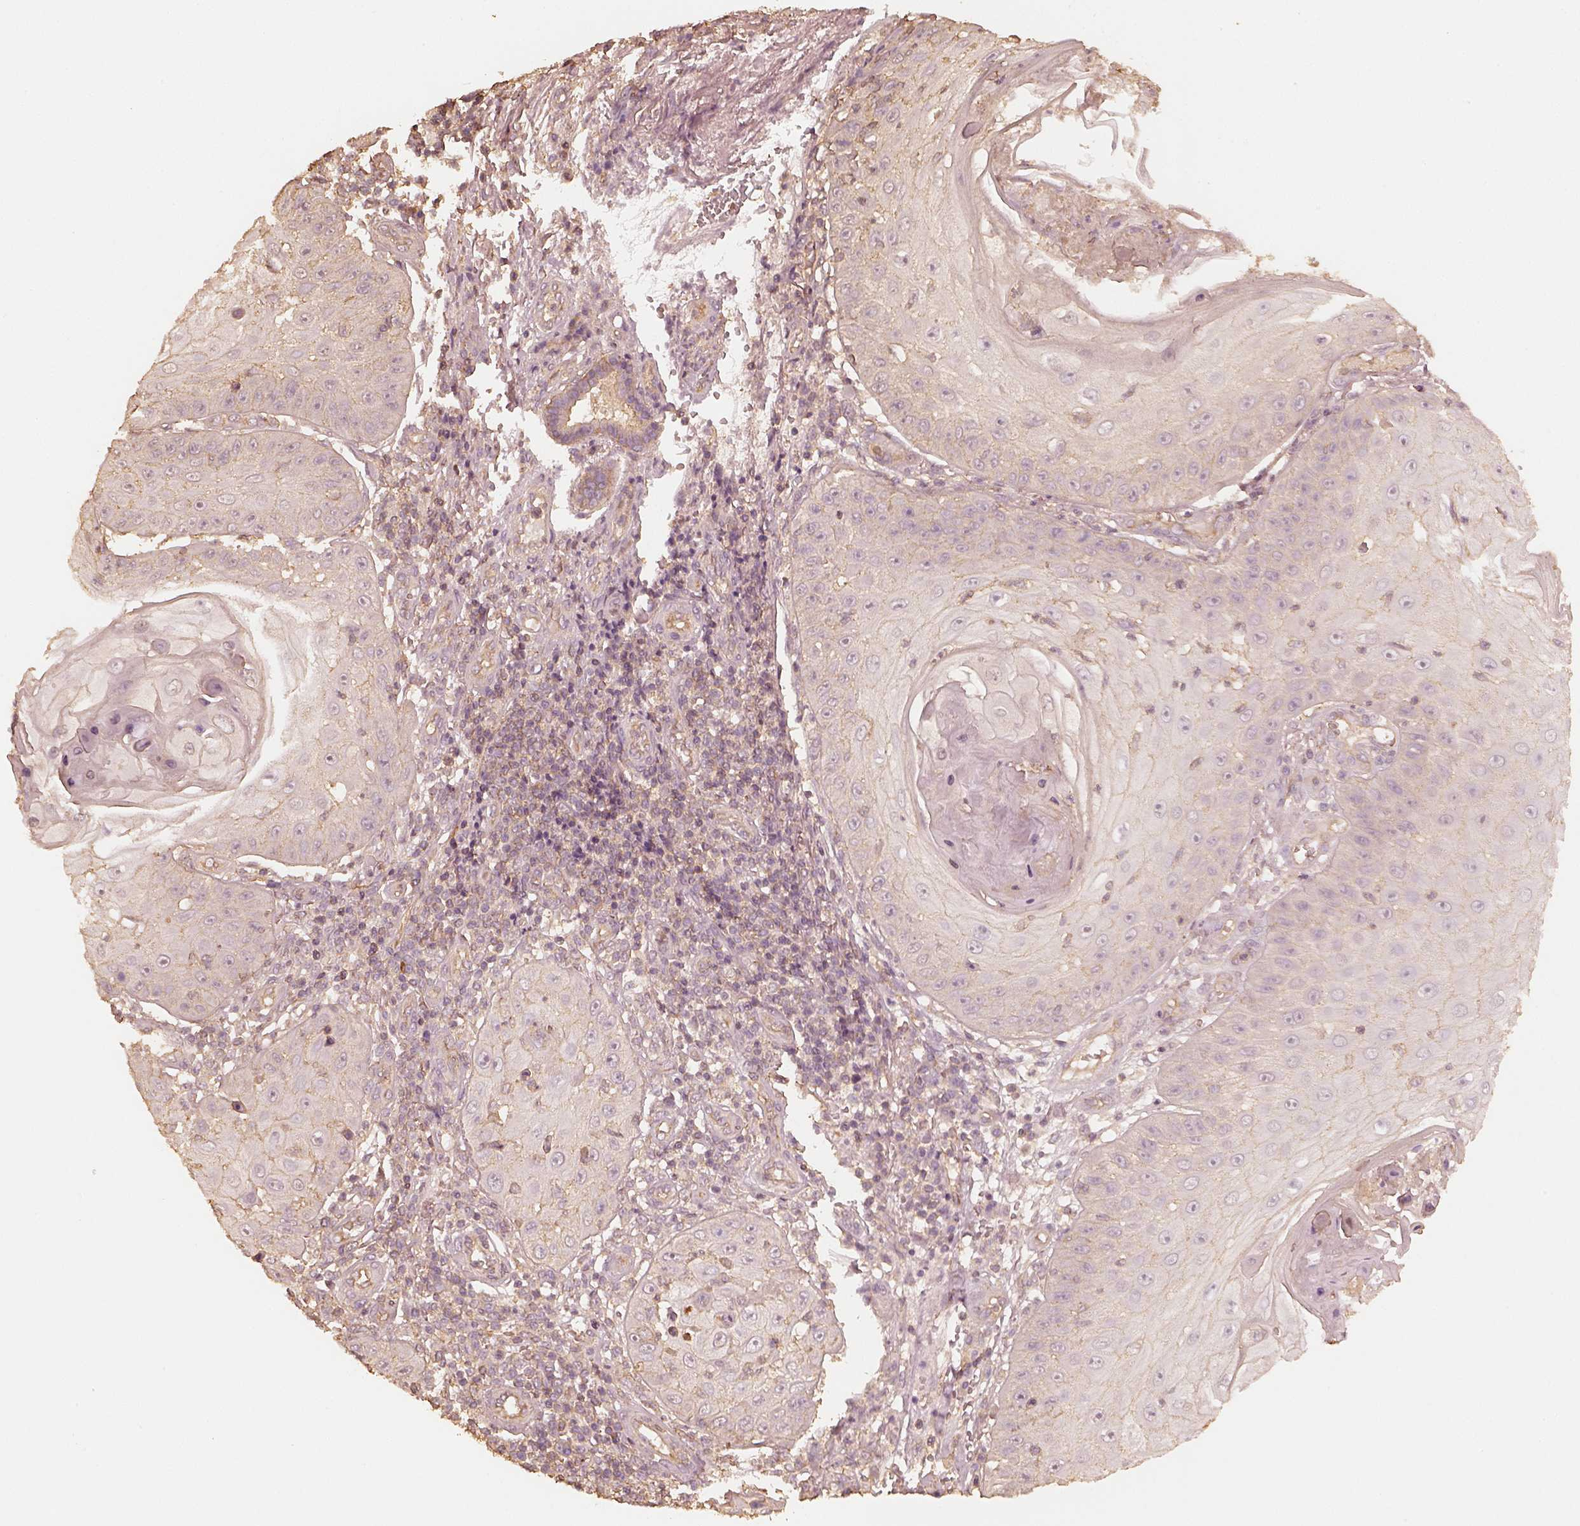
{"staining": {"intensity": "weak", "quantity": "25%-75%", "location": "cytoplasmic/membranous"}, "tissue": "skin cancer", "cell_type": "Tumor cells", "image_type": "cancer", "snomed": [{"axis": "morphology", "description": "Squamous cell carcinoma, NOS"}, {"axis": "topography", "description": "Skin"}], "caption": "A histopathology image showing weak cytoplasmic/membranous positivity in about 25%-75% of tumor cells in squamous cell carcinoma (skin), as visualized by brown immunohistochemical staining.", "gene": "WDR7", "patient": {"sex": "male", "age": 70}}